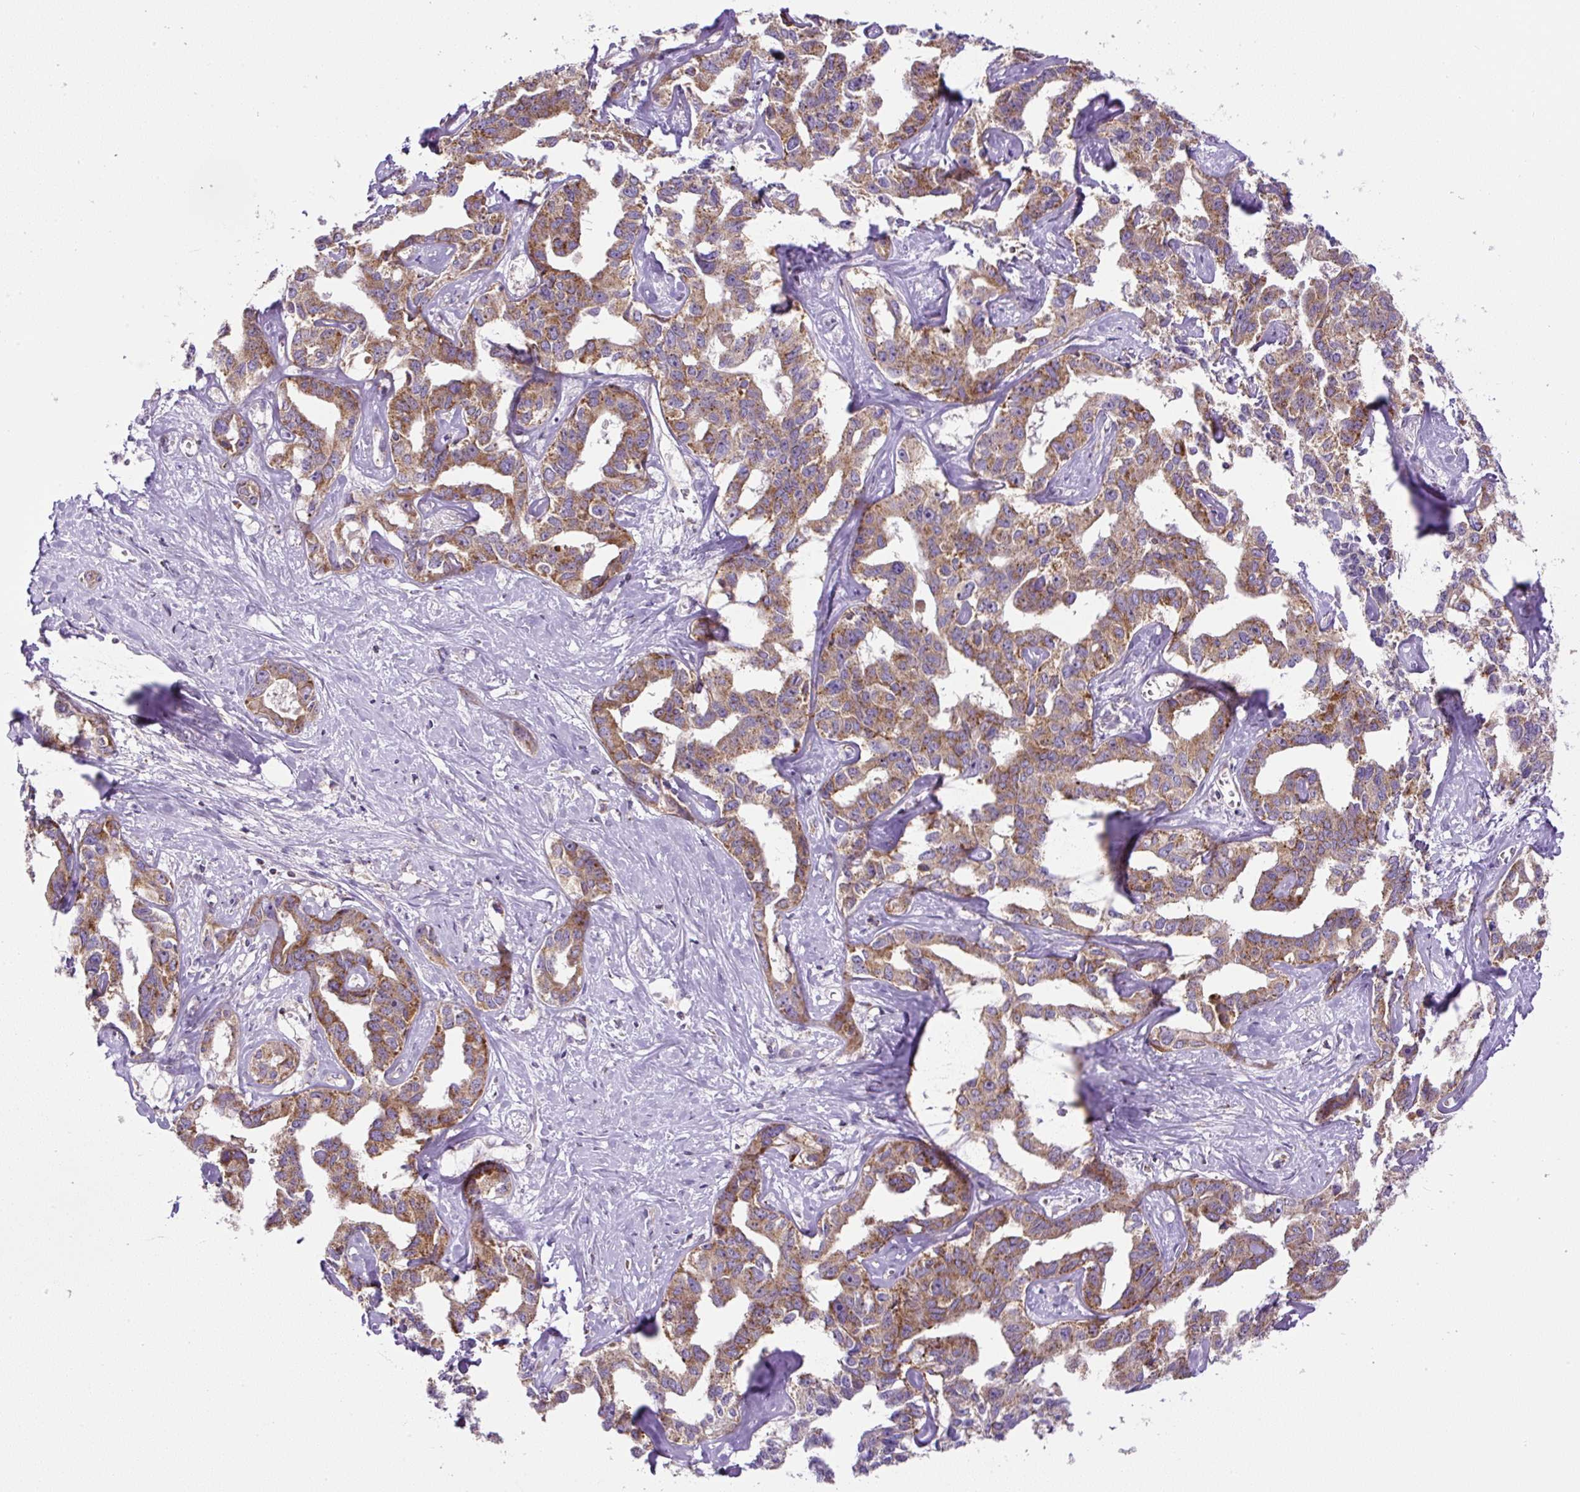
{"staining": {"intensity": "moderate", "quantity": ">75%", "location": "cytoplasmic/membranous"}, "tissue": "liver cancer", "cell_type": "Tumor cells", "image_type": "cancer", "snomed": [{"axis": "morphology", "description": "Cholangiocarcinoma"}, {"axis": "topography", "description": "Liver"}], "caption": "Immunohistochemical staining of human liver cancer reveals moderate cytoplasmic/membranous protein staining in approximately >75% of tumor cells.", "gene": "ZNF547", "patient": {"sex": "male", "age": 59}}